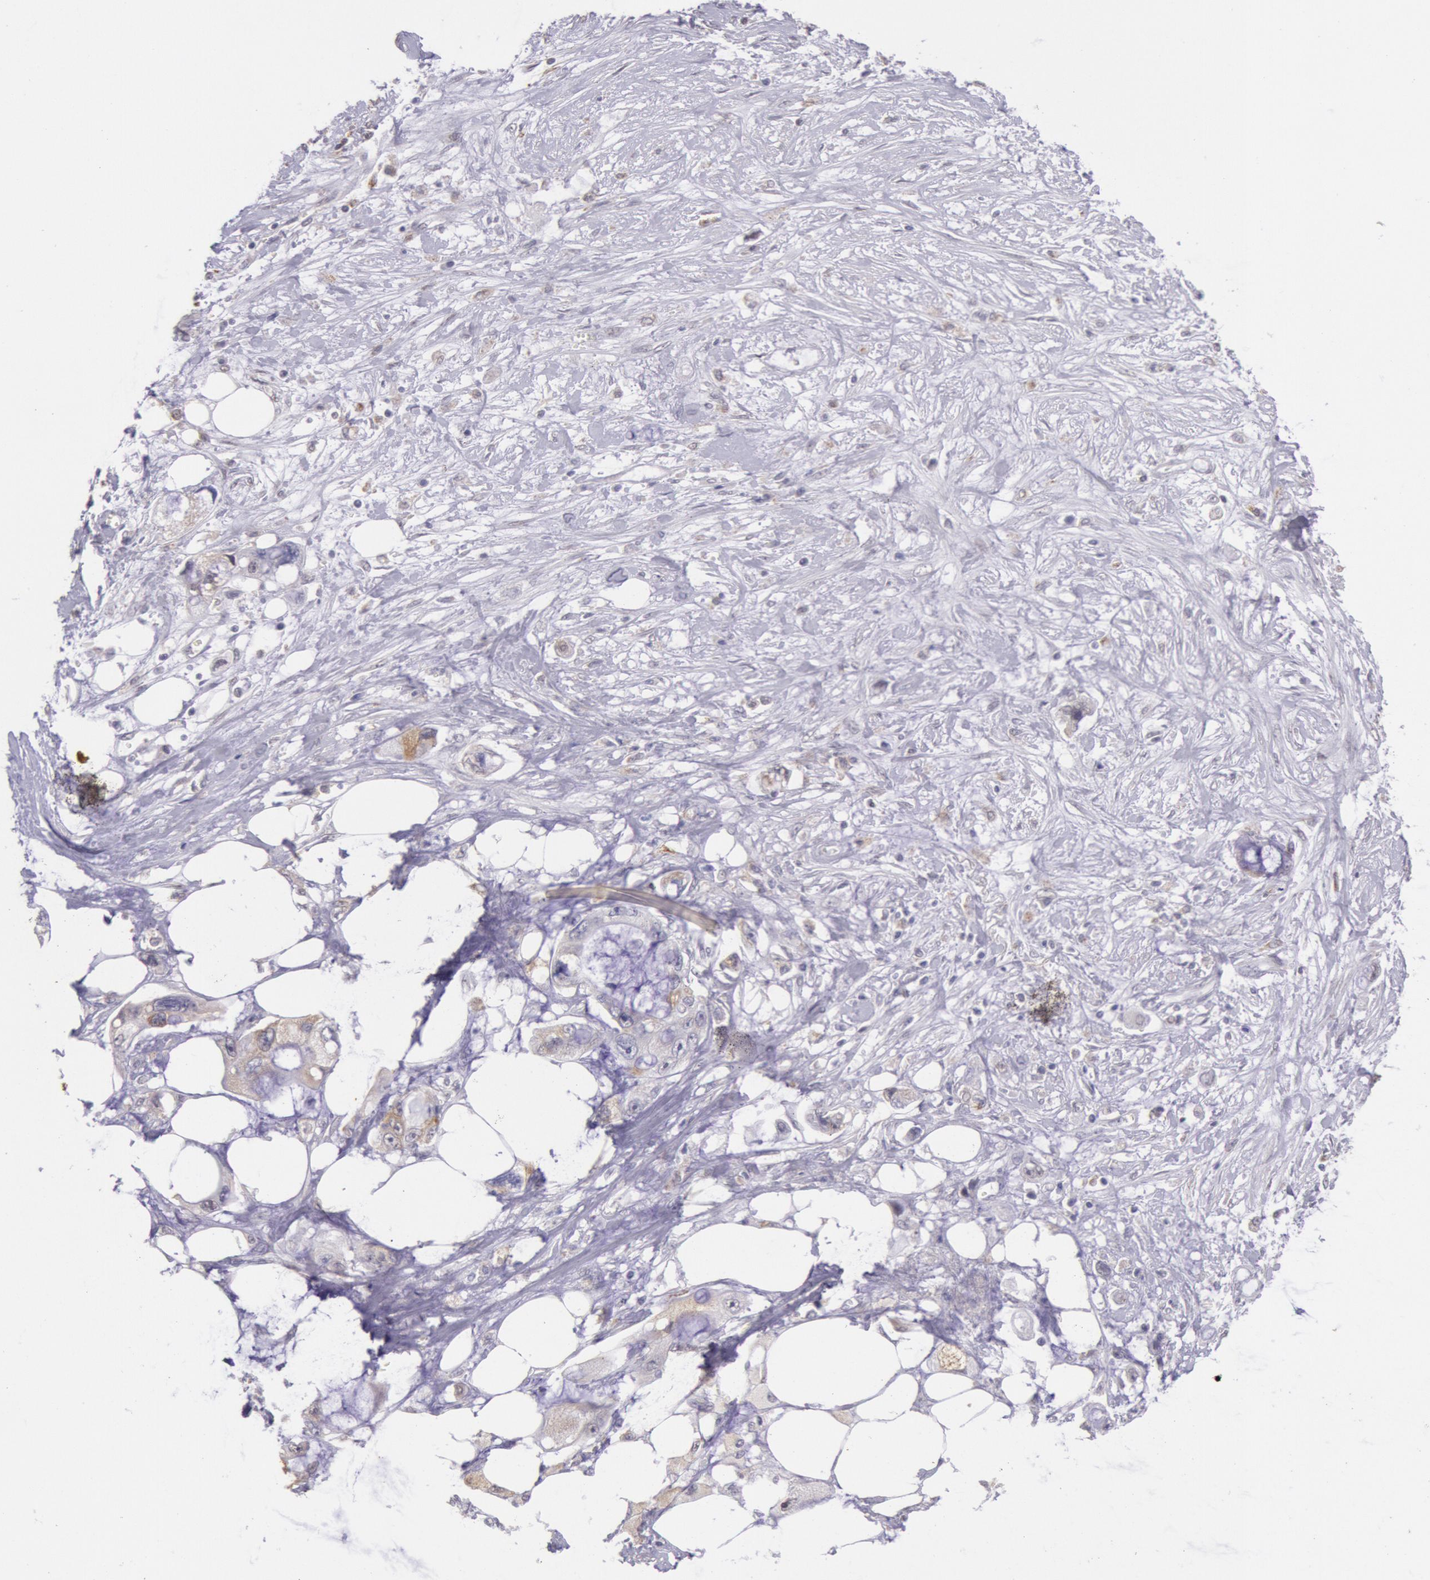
{"staining": {"intensity": "weak", "quantity": "25%-75%", "location": "cytoplasmic/membranous"}, "tissue": "pancreatic cancer", "cell_type": "Tumor cells", "image_type": "cancer", "snomed": [{"axis": "morphology", "description": "Adenocarcinoma, NOS"}, {"axis": "topography", "description": "Pancreas"}, {"axis": "topography", "description": "Stomach, upper"}], "caption": "The immunohistochemical stain shows weak cytoplasmic/membranous expression in tumor cells of adenocarcinoma (pancreatic) tissue.", "gene": "FRMD6", "patient": {"sex": "male", "age": 77}}